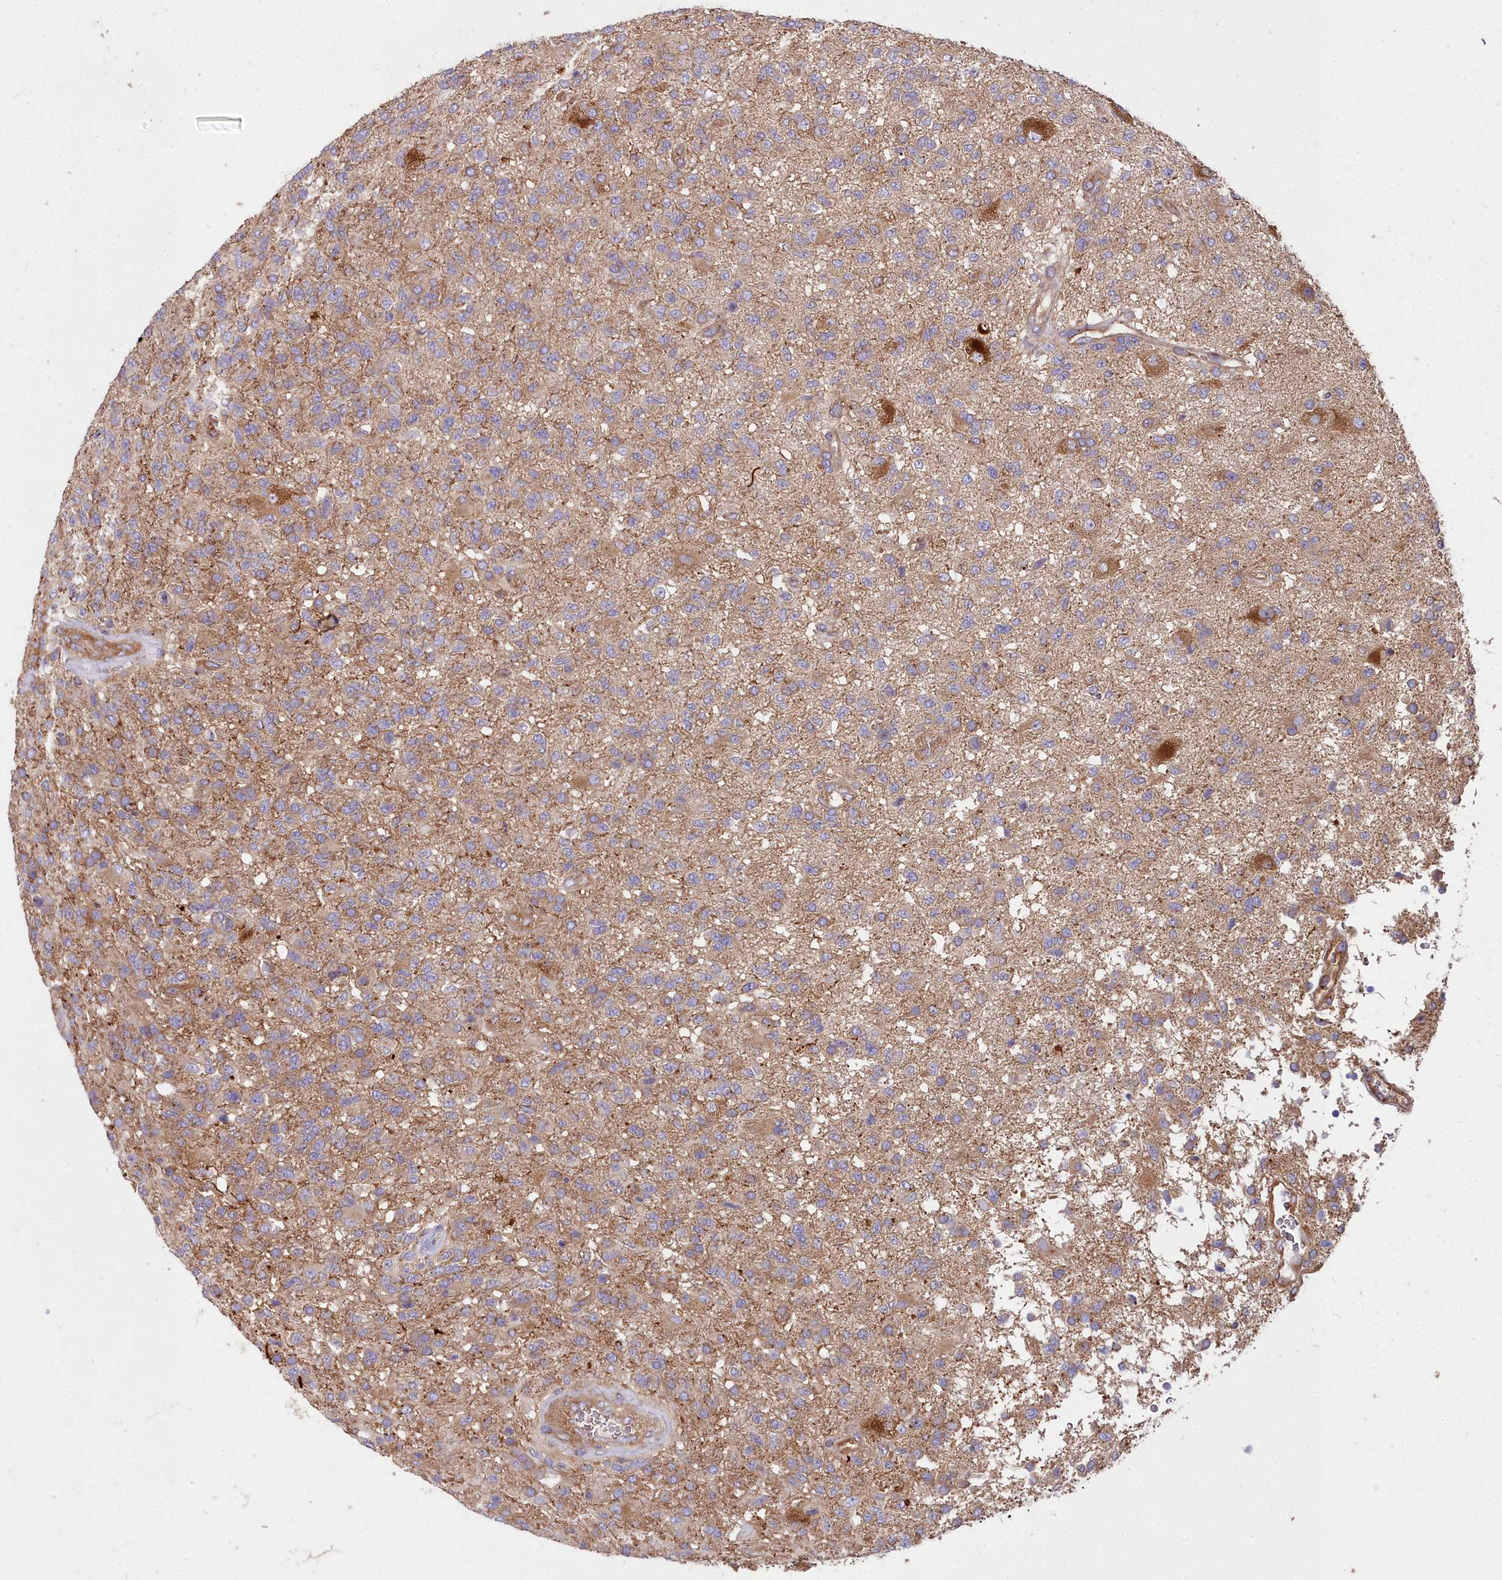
{"staining": {"intensity": "moderate", "quantity": "<25%", "location": "cytoplasmic/membranous"}, "tissue": "glioma", "cell_type": "Tumor cells", "image_type": "cancer", "snomed": [{"axis": "morphology", "description": "Glioma, malignant, High grade"}, {"axis": "topography", "description": "Brain"}], "caption": "Tumor cells demonstrate low levels of moderate cytoplasmic/membranous positivity in approximately <25% of cells in glioma.", "gene": "DCTN3", "patient": {"sex": "male", "age": 56}}